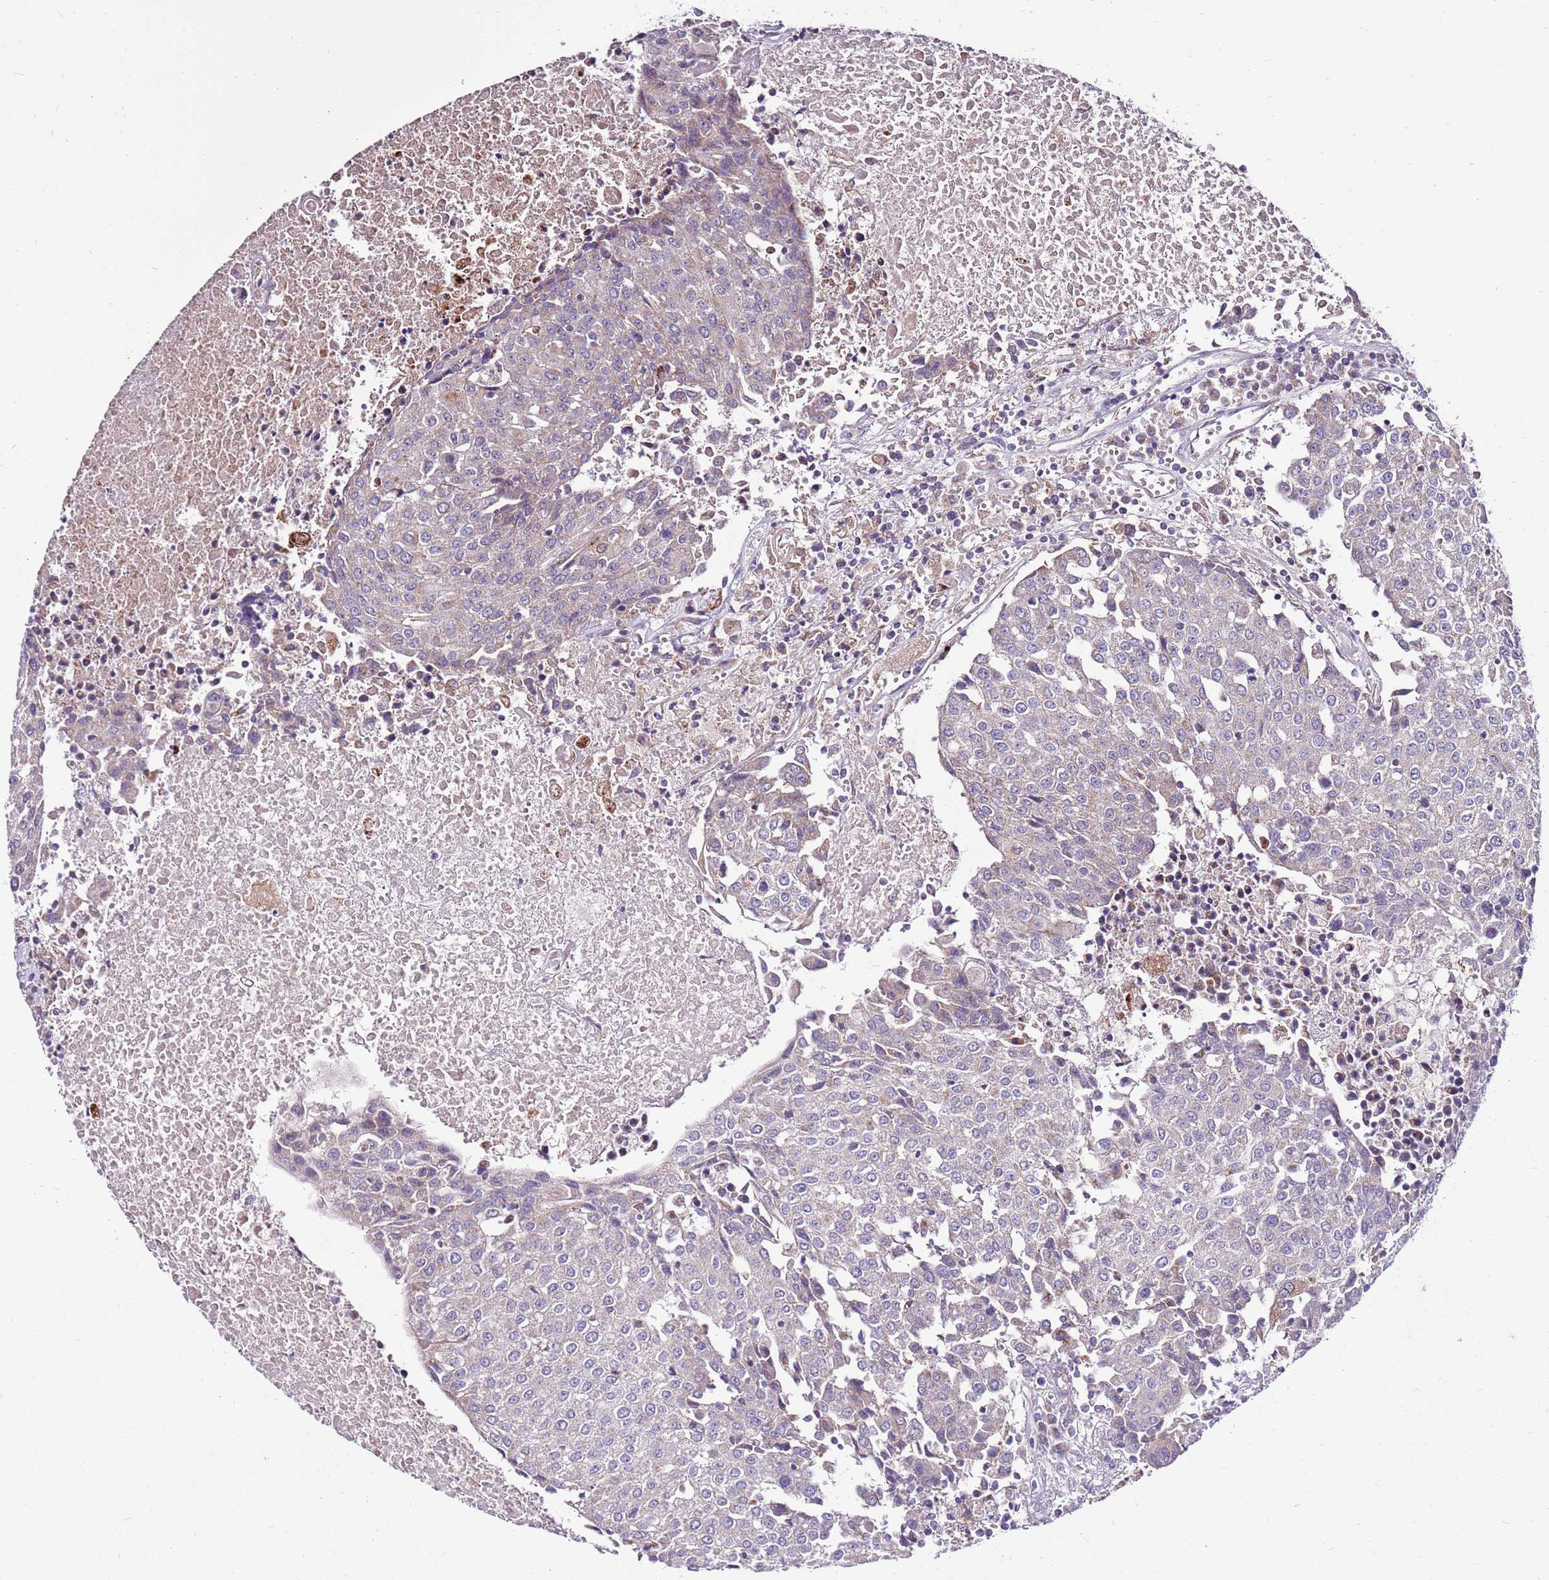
{"staining": {"intensity": "weak", "quantity": "<25%", "location": "cytoplasmic/membranous"}, "tissue": "urothelial cancer", "cell_type": "Tumor cells", "image_type": "cancer", "snomed": [{"axis": "morphology", "description": "Urothelial carcinoma, High grade"}, {"axis": "topography", "description": "Urinary bladder"}], "caption": "Tumor cells are negative for protein expression in human high-grade urothelial carcinoma.", "gene": "SMG1", "patient": {"sex": "female", "age": 85}}